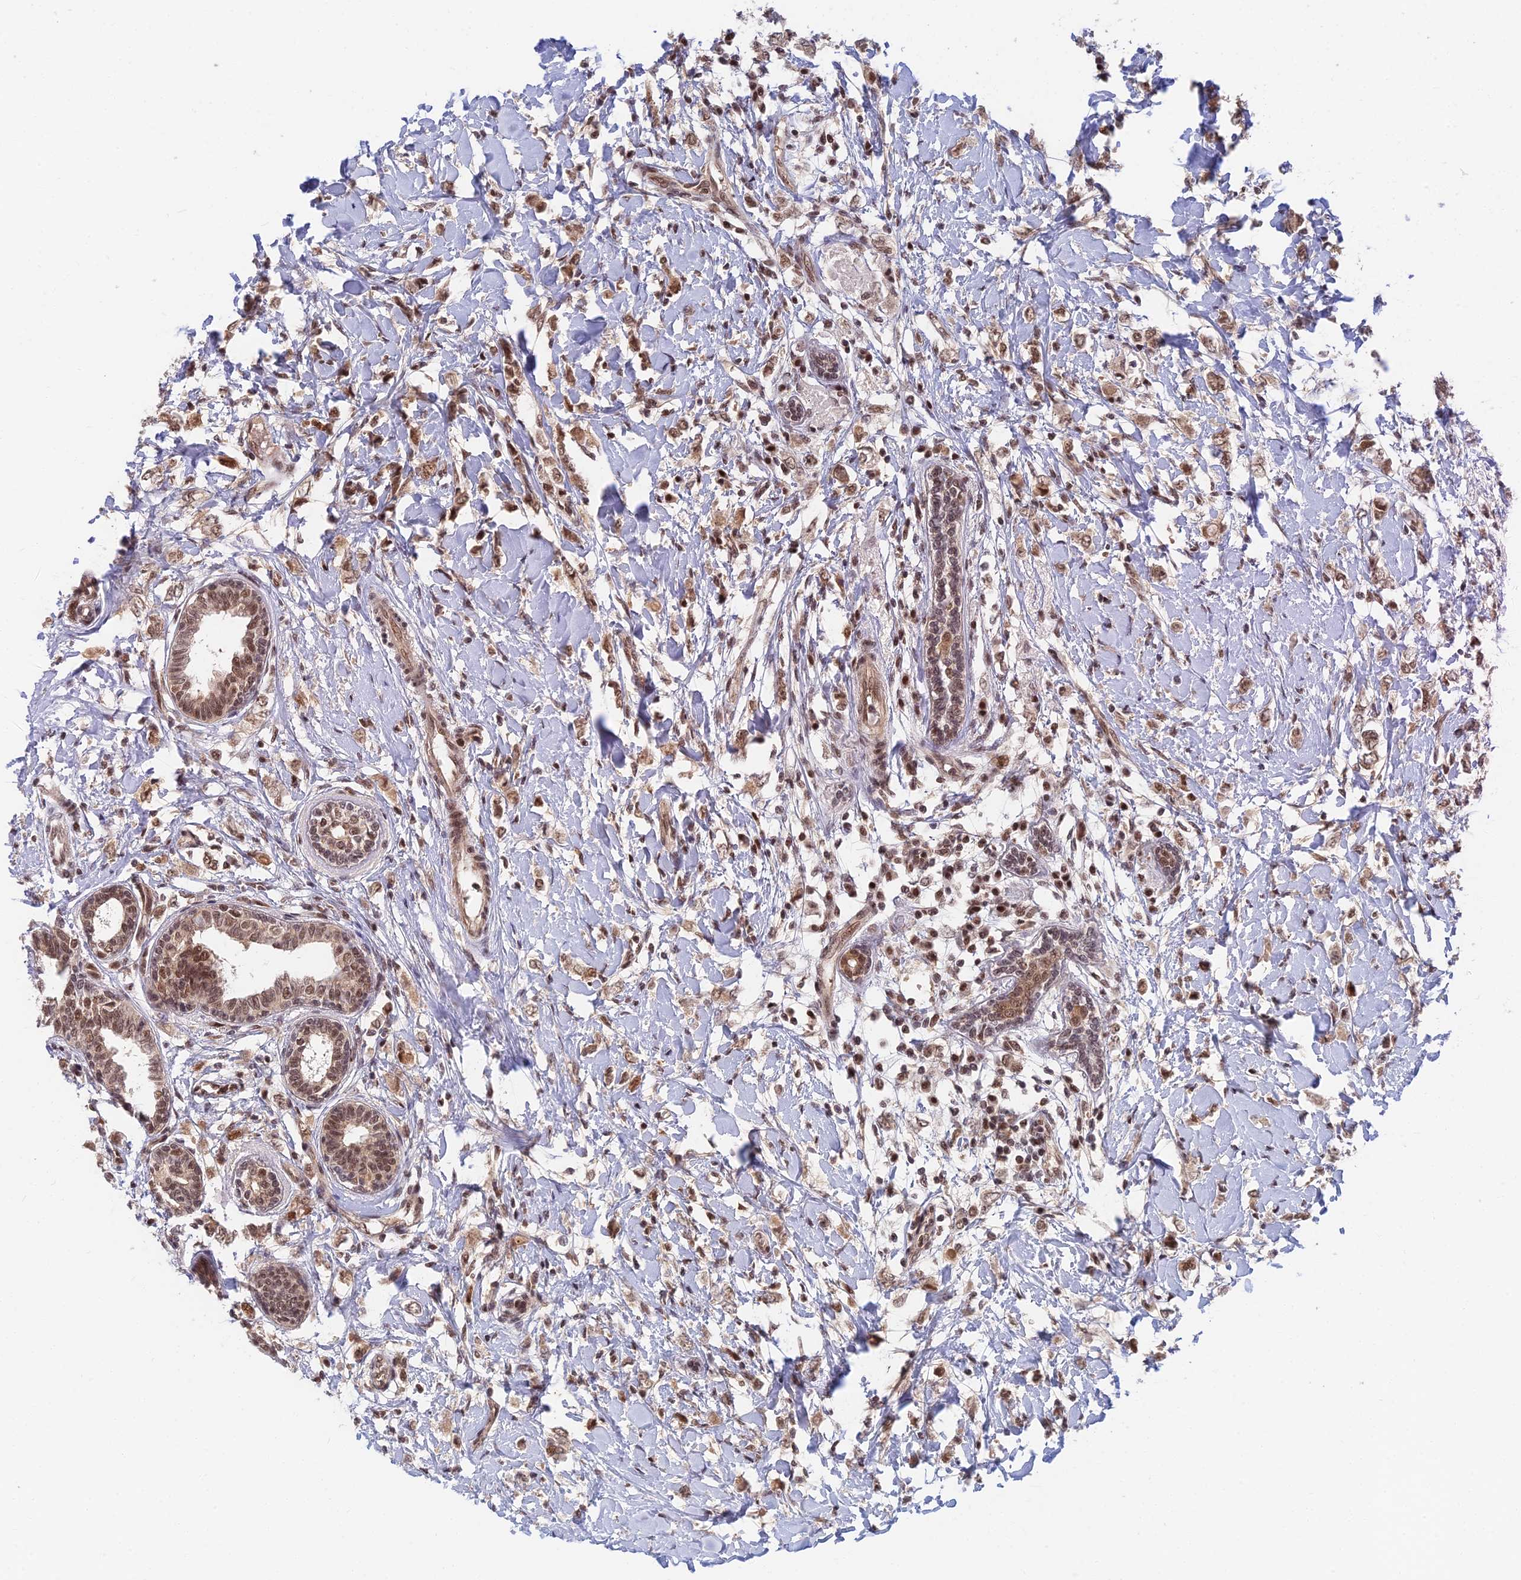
{"staining": {"intensity": "moderate", "quantity": ">75%", "location": "nuclear"}, "tissue": "breast cancer", "cell_type": "Tumor cells", "image_type": "cancer", "snomed": [{"axis": "morphology", "description": "Normal tissue, NOS"}, {"axis": "morphology", "description": "Lobular carcinoma"}, {"axis": "topography", "description": "Breast"}], "caption": "Breast cancer tissue demonstrates moderate nuclear positivity in approximately >75% of tumor cells, visualized by immunohistochemistry.", "gene": "TCEA2", "patient": {"sex": "female", "age": 47}}